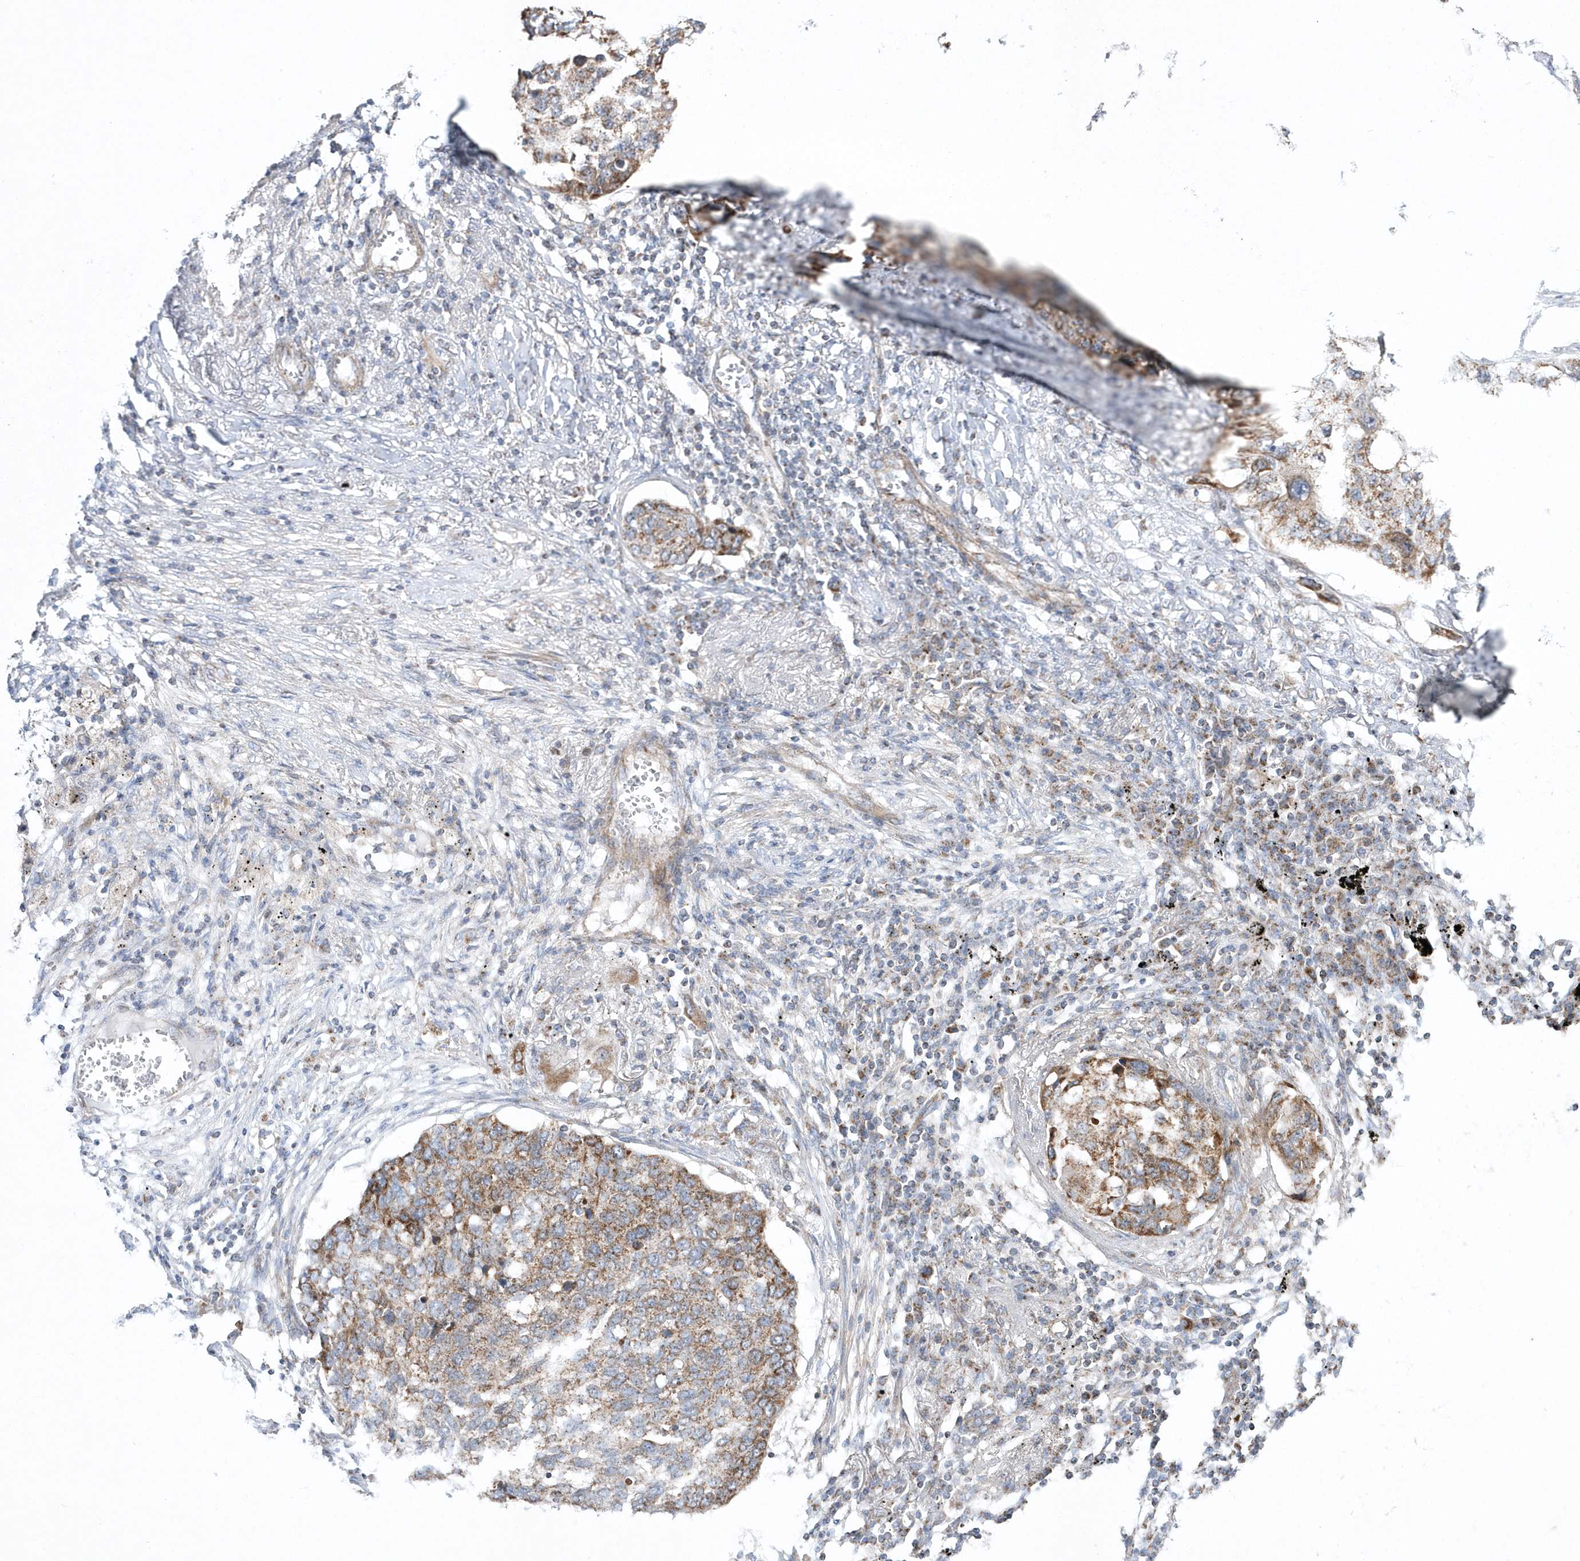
{"staining": {"intensity": "moderate", "quantity": ">75%", "location": "cytoplasmic/membranous"}, "tissue": "lung cancer", "cell_type": "Tumor cells", "image_type": "cancer", "snomed": [{"axis": "morphology", "description": "Squamous cell carcinoma, NOS"}, {"axis": "topography", "description": "Lung"}], "caption": "Immunohistochemical staining of human lung squamous cell carcinoma demonstrates medium levels of moderate cytoplasmic/membranous staining in approximately >75% of tumor cells.", "gene": "OPA1", "patient": {"sex": "female", "age": 63}}